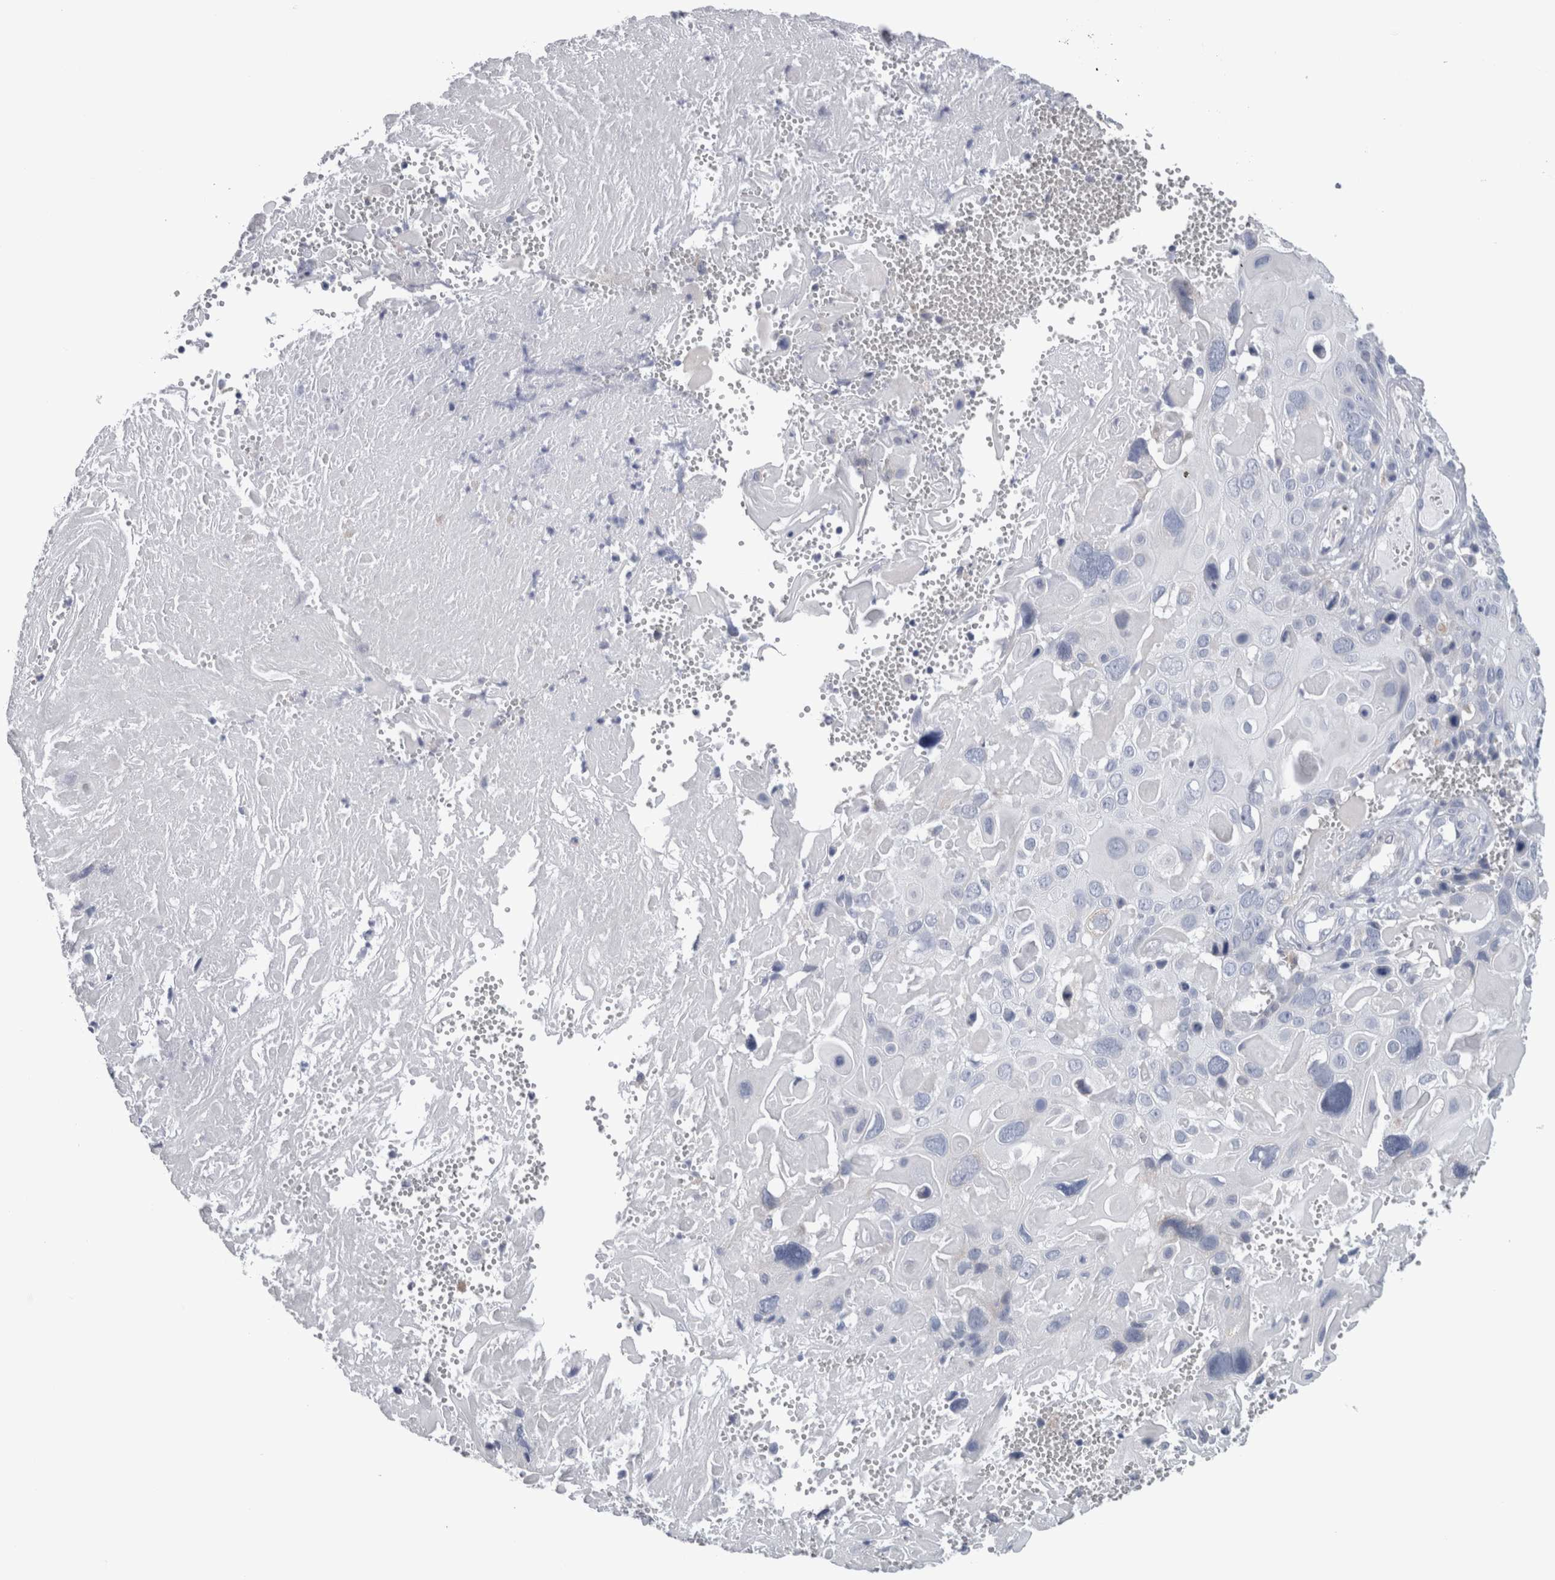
{"staining": {"intensity": "negative", "quantity": "none", "location": "none"}, "tissue": "cervical cancer", "cell_type": "Tumor cells", "image_type": "cancer", "snomed": [{"axis": "morphology", "description": "Squamous cell carcinoma, NOS"}, {"axis": "topography", "description": "Cervix"}], "caption": "A photomicrograph of human cervical cancer (squamous cell carcinoma) is negative for staining in tumor cells.", "gene": "GDAP1", "patient": {"sex": "female", "age": 74}}